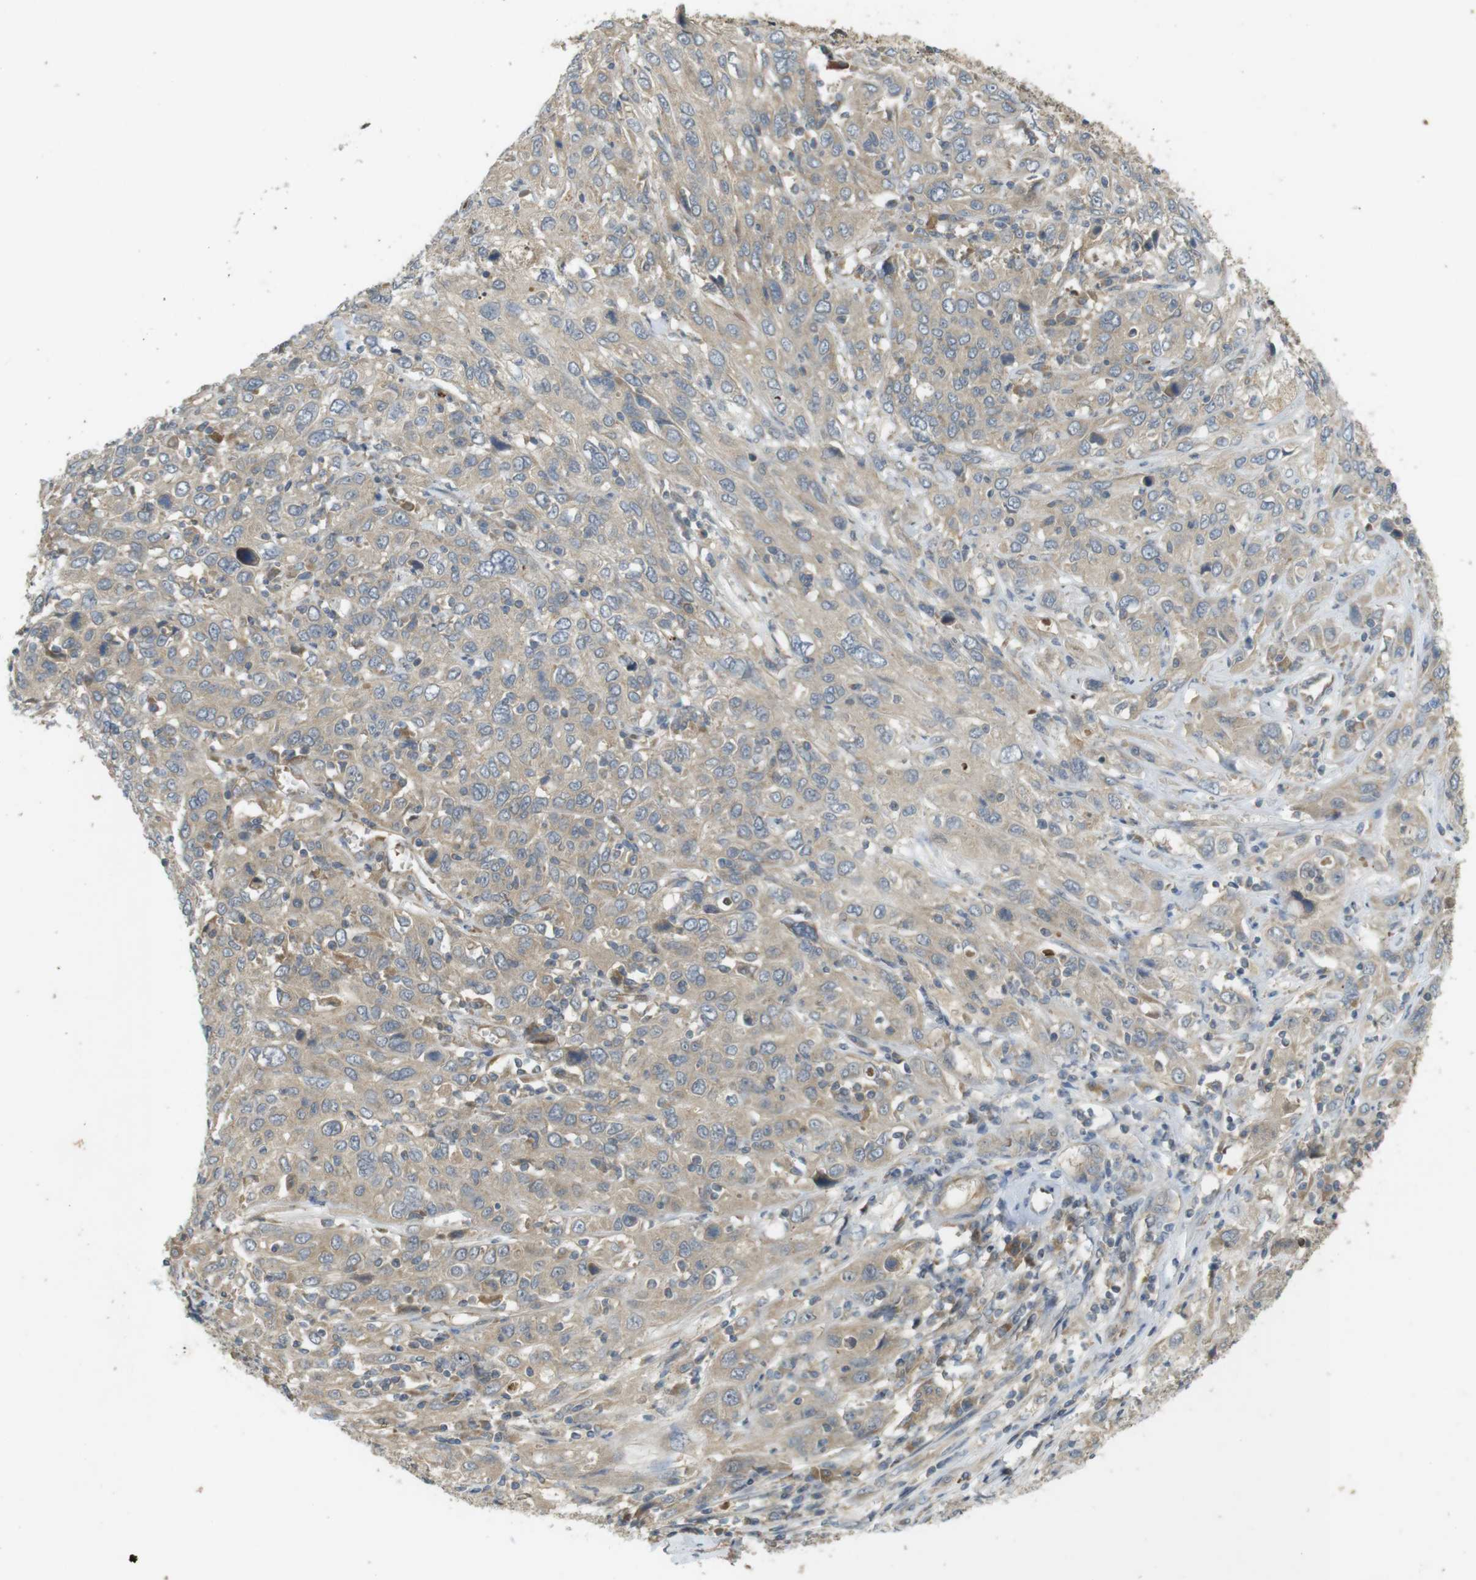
{"staining": {"intensity": "weak", "quantity": ">75%", "location": "cytoplasmic/membranous"}, "tissue": "cervical cancer", "cell_type": "Tumor cells", "image_type": "cancer", "snomed": [{"axis": "morphology", "description": "Squamous cell carcinoma, NOS"}, {"axis": "topography", "description": "Cervix"}], "caption": "Brown immunohistochemical staining in human cervical cancer demonstrates weak cytoplasmic/membranous staining in approximately >75% of tumor cells. The protein is shown in brown color, while the nuclei are stained blue.", "gene": "CLTC", "patient": {"sex": "female", "age": 46}}